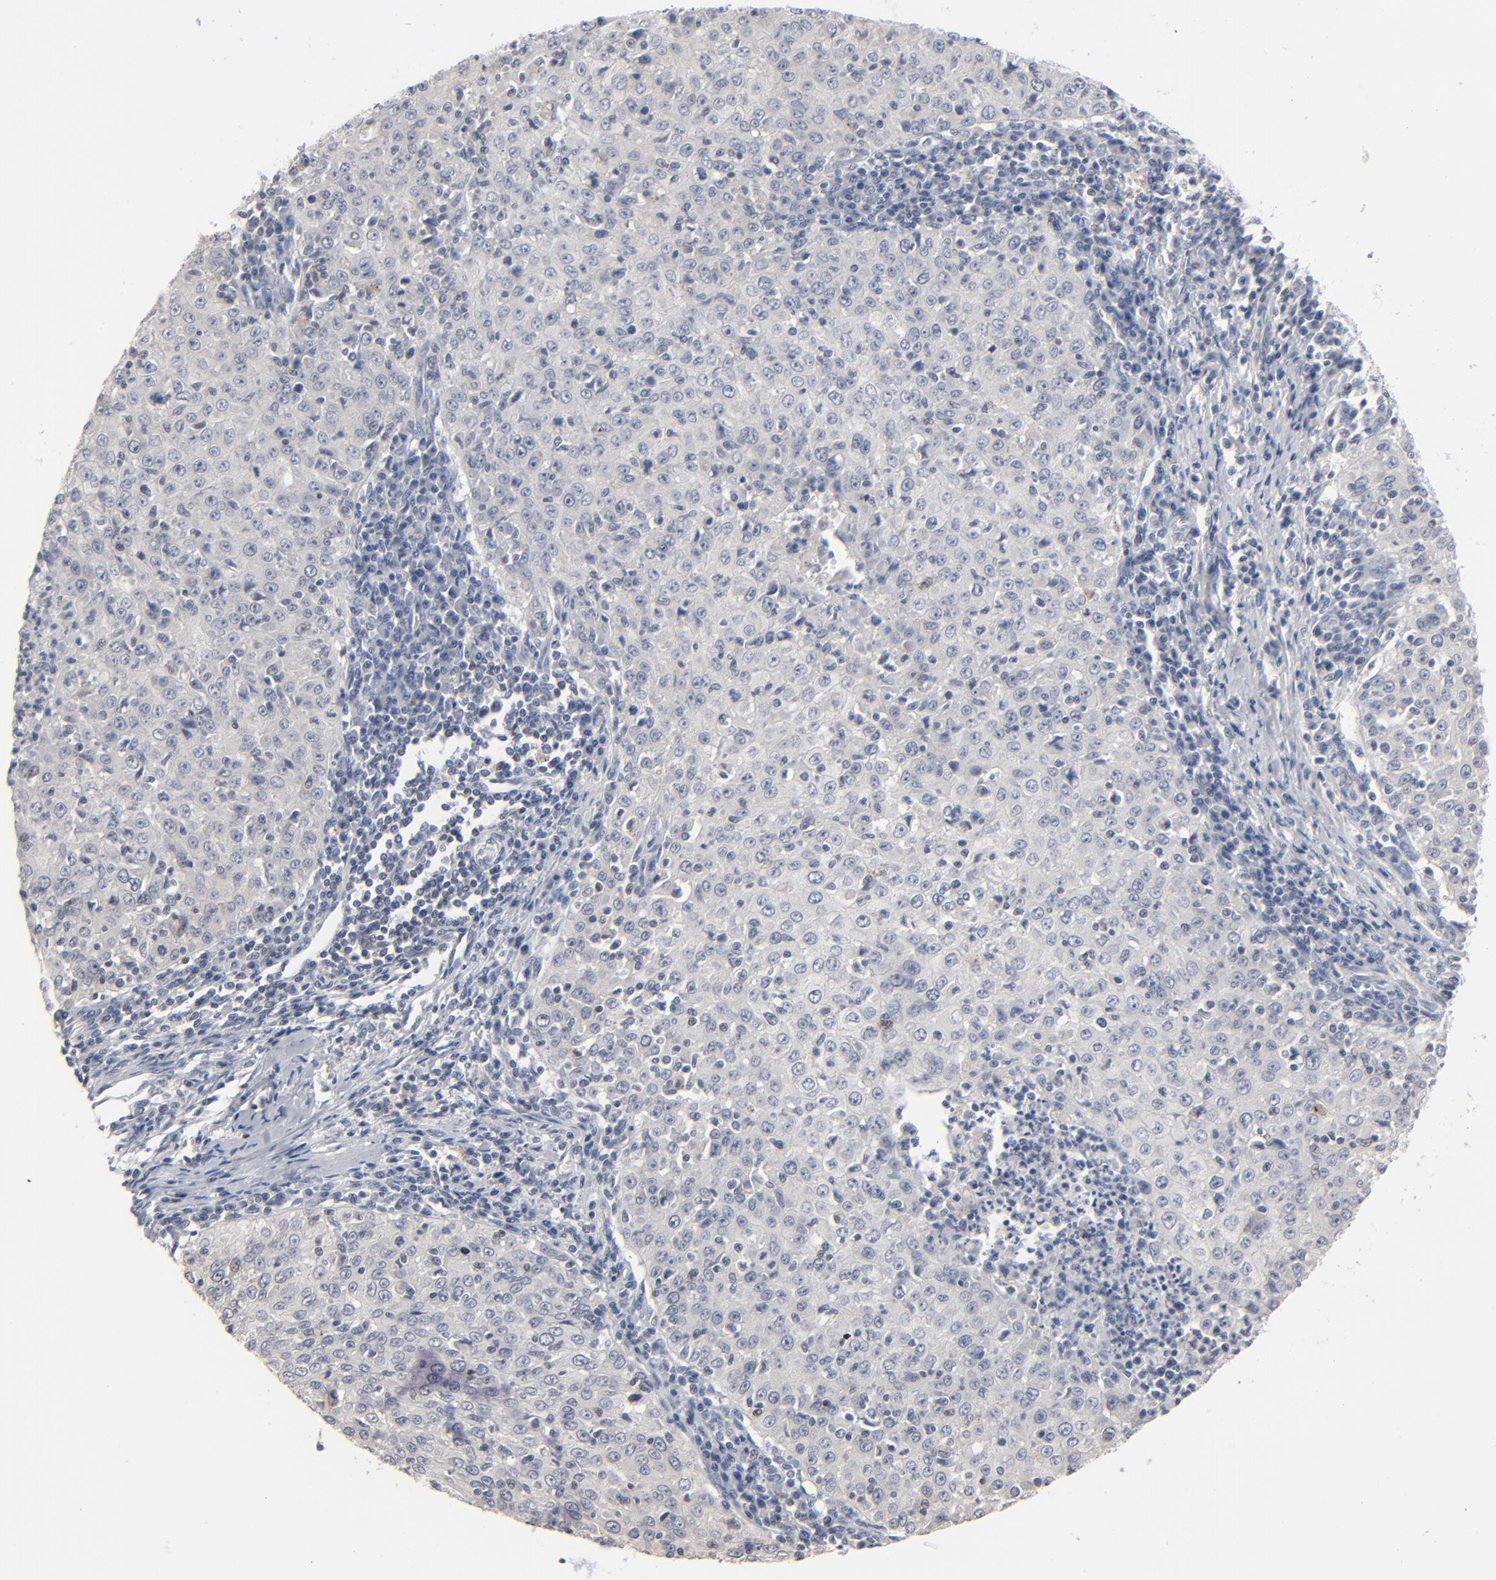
{"staining": {"intensity": "negative", "quantity": "none", "location": "none"}, "tissue": "cervical cancer", "cell_type": "Tumor cells", "image_type": "cancer", "snomed": [{"axis": "morphology", "description": "Squamous cell carcinoma, NOS"}, {"axis": "topography", "description": "Cervix"}], "caption": "Tumor cells show no significant protein staining in cervical cancer.", "gene": "STAT4", "patient": {"sex": "female", "age": 27}}